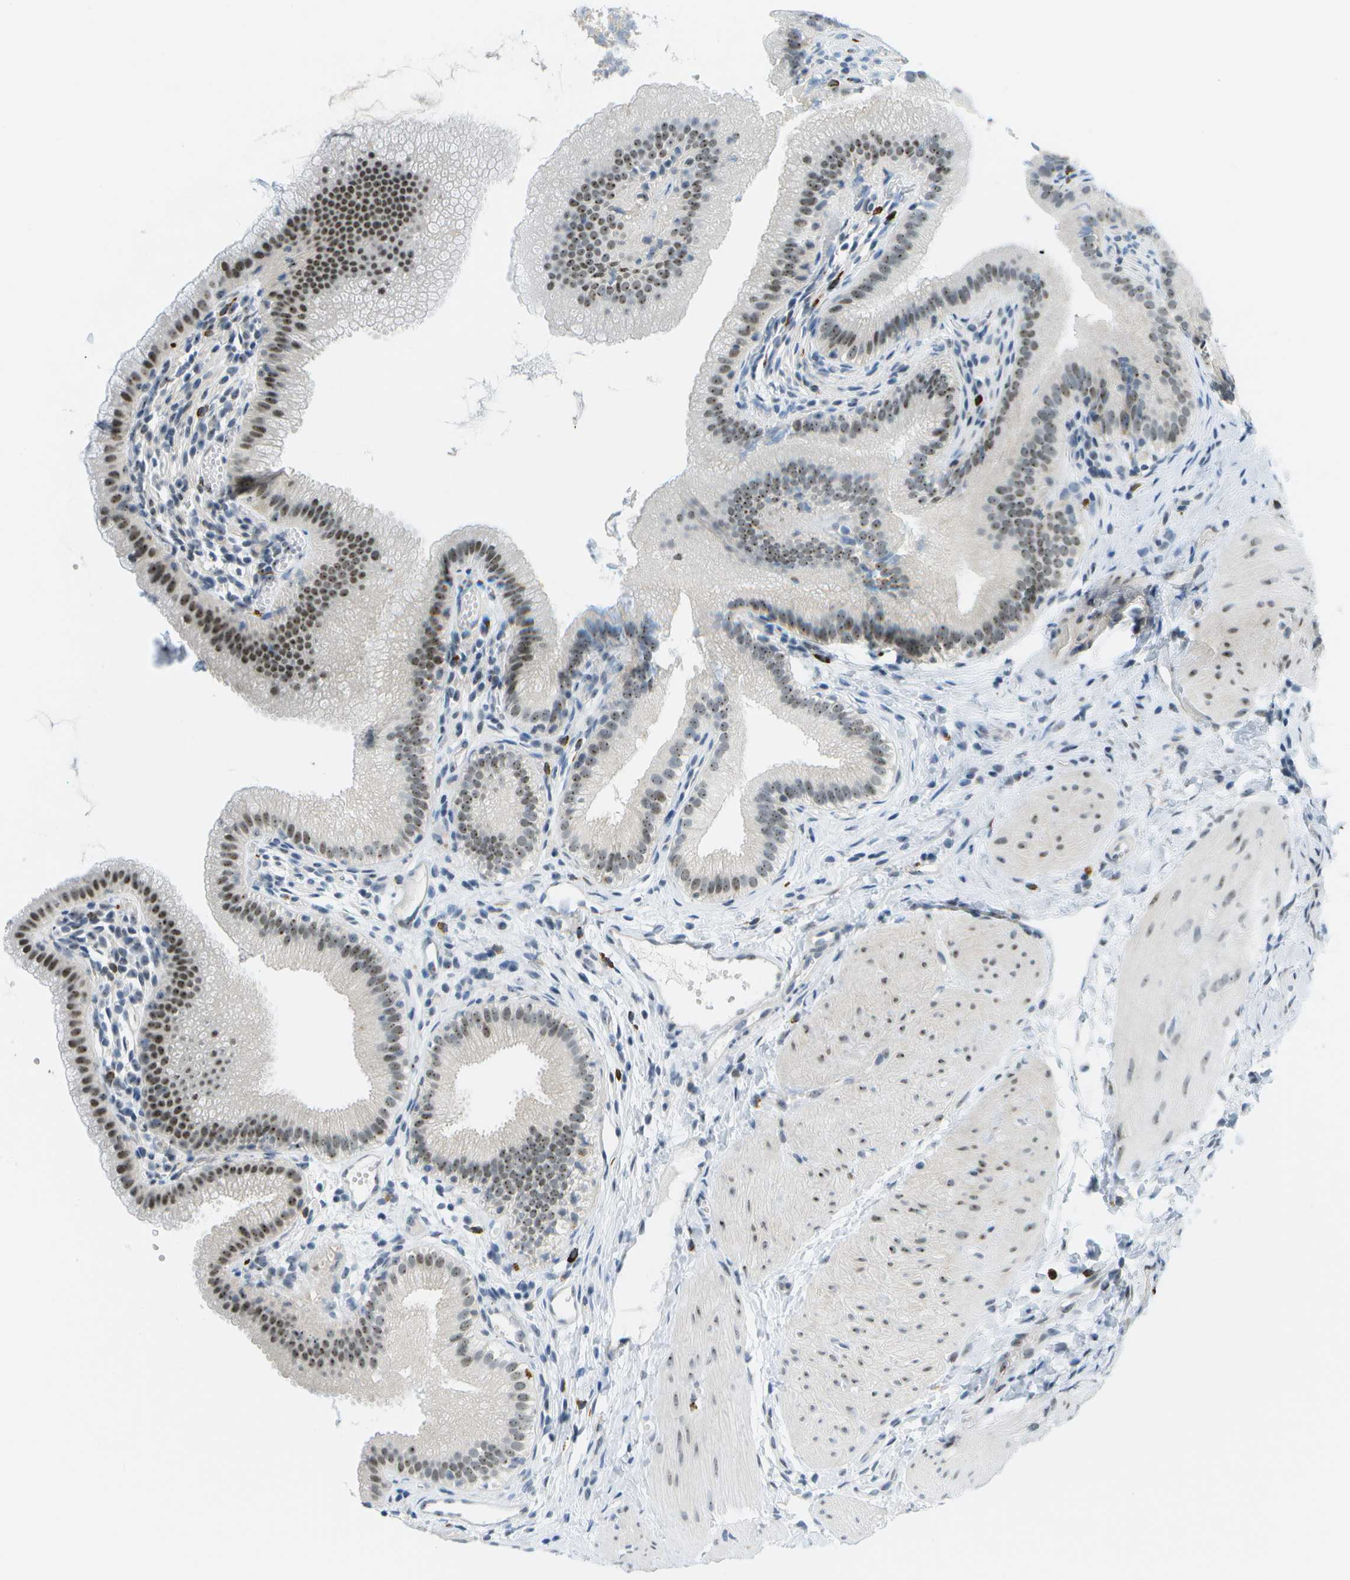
{"staining": {"intensity": "moderate", "quantity": ">75%", "location": "nuclear"}, "tissue": "gallbladder", "cell_type": "Glandular cells", "image_type": "normal", "snomed": [{"axis": "morphology", "description": "Normal tissue, NOS"}, {"axis": "topography", "description": "Gallbladder"}], "caption": "Normal gallbladder exhibits moderate nuclear staining in approximately >75% of glandular cells, visualized by immunohistochemistry.", "gene": "PITHD1", "patient": {"sex": "female", "age": 26}}